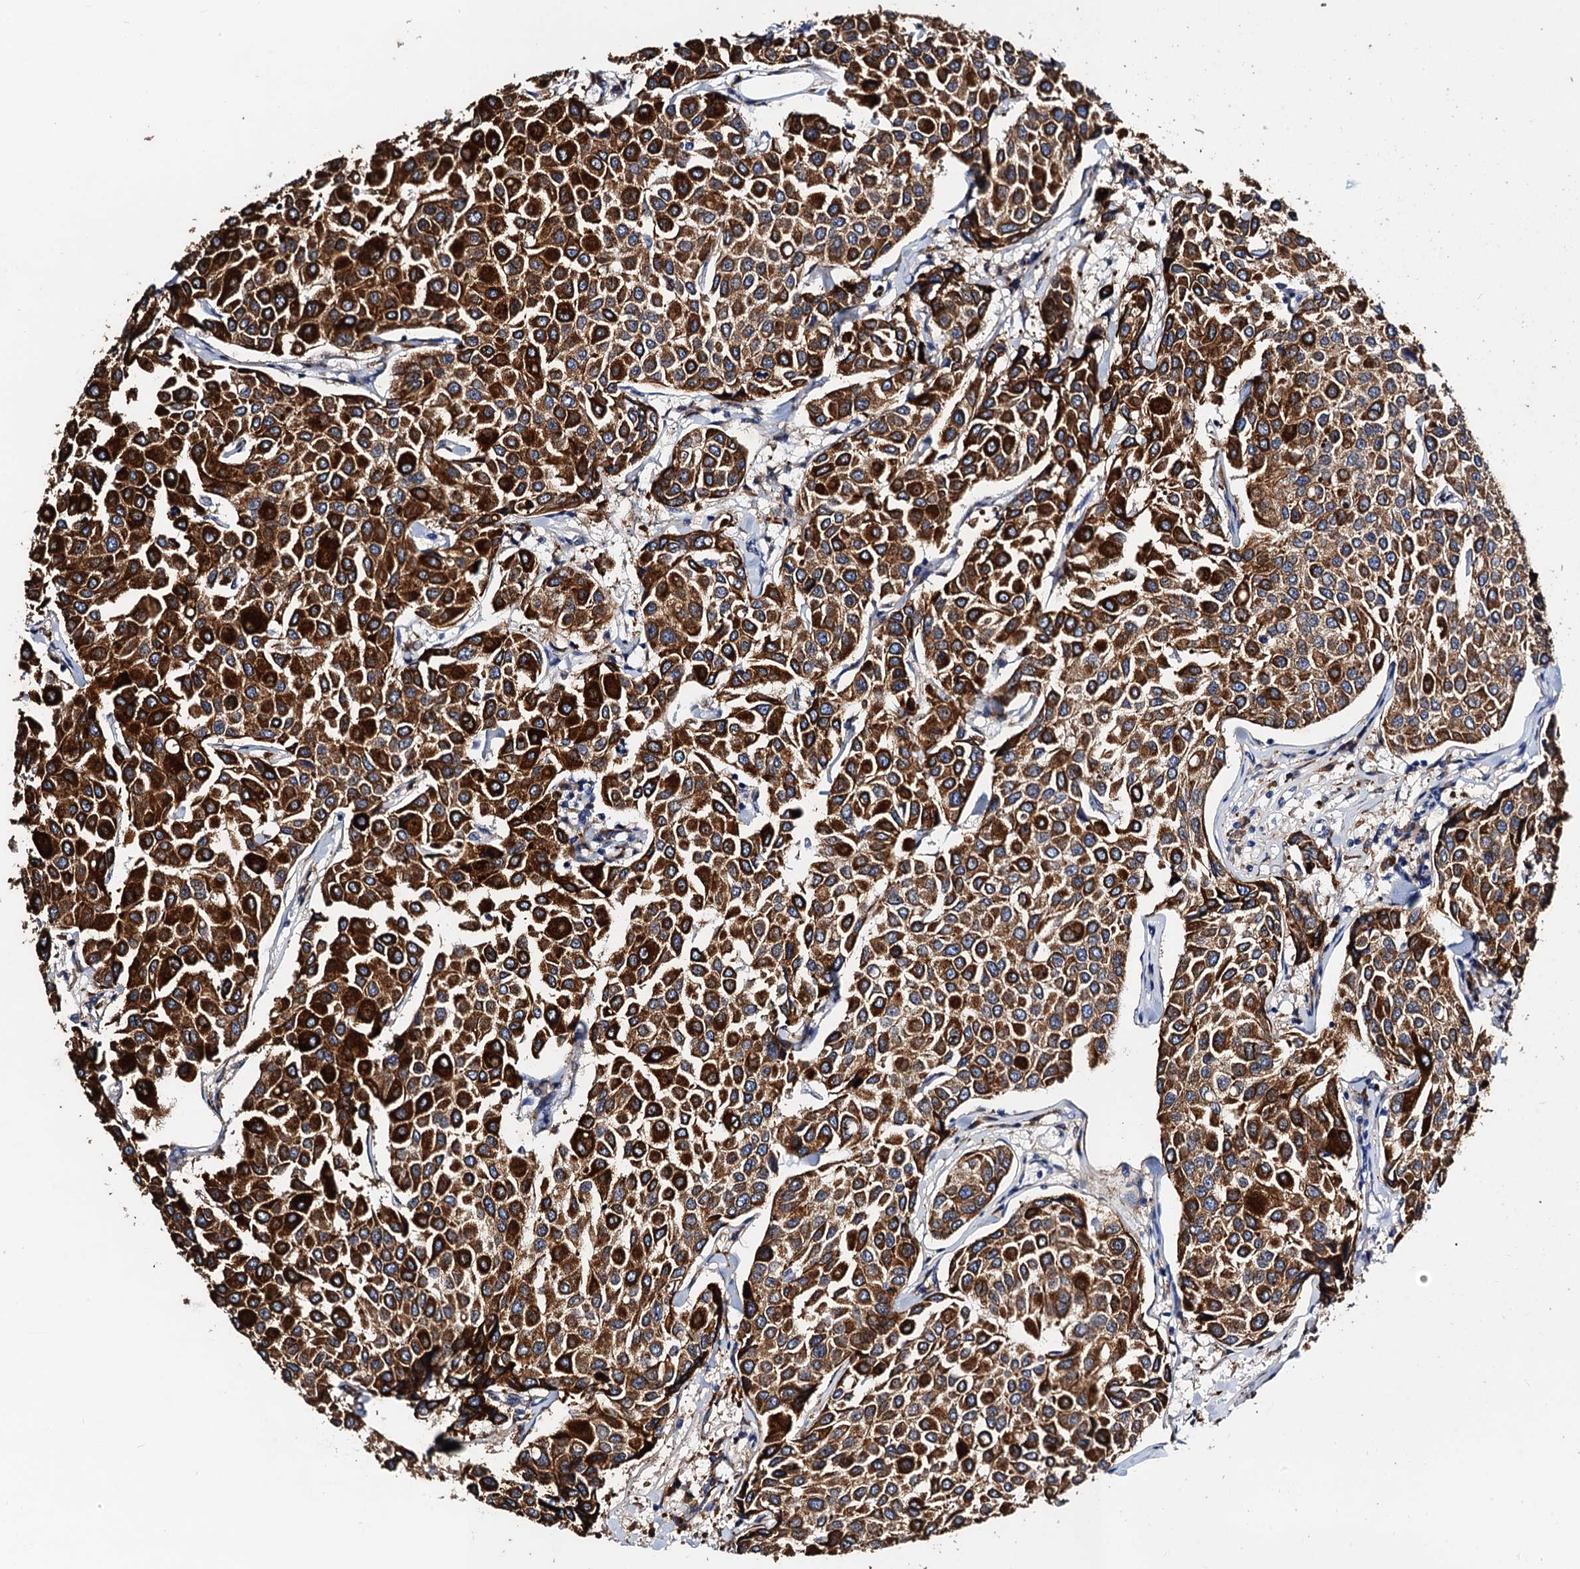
{"staining": {"intensity": "strong", "quantity": ">75%", "location": "cytoplasmic/membranous"}, "tissue": "breast cancer", "cell_type": "Tumor cells", "image_type": "cancer", "snomed": [{"axis": "morphology", "description": "Duct carcinoma"}, {"axis": "topography", "description": "Breast"}], "caption": "Immunohistochemistry (DAB) staining of breast intraductal carcinoma shows strong cytoplasmic/membranous protein expression in approximately >75% of tumor cells.", "gene": "SLC7A10", "patient": {"sex": "female", "age": 55}}